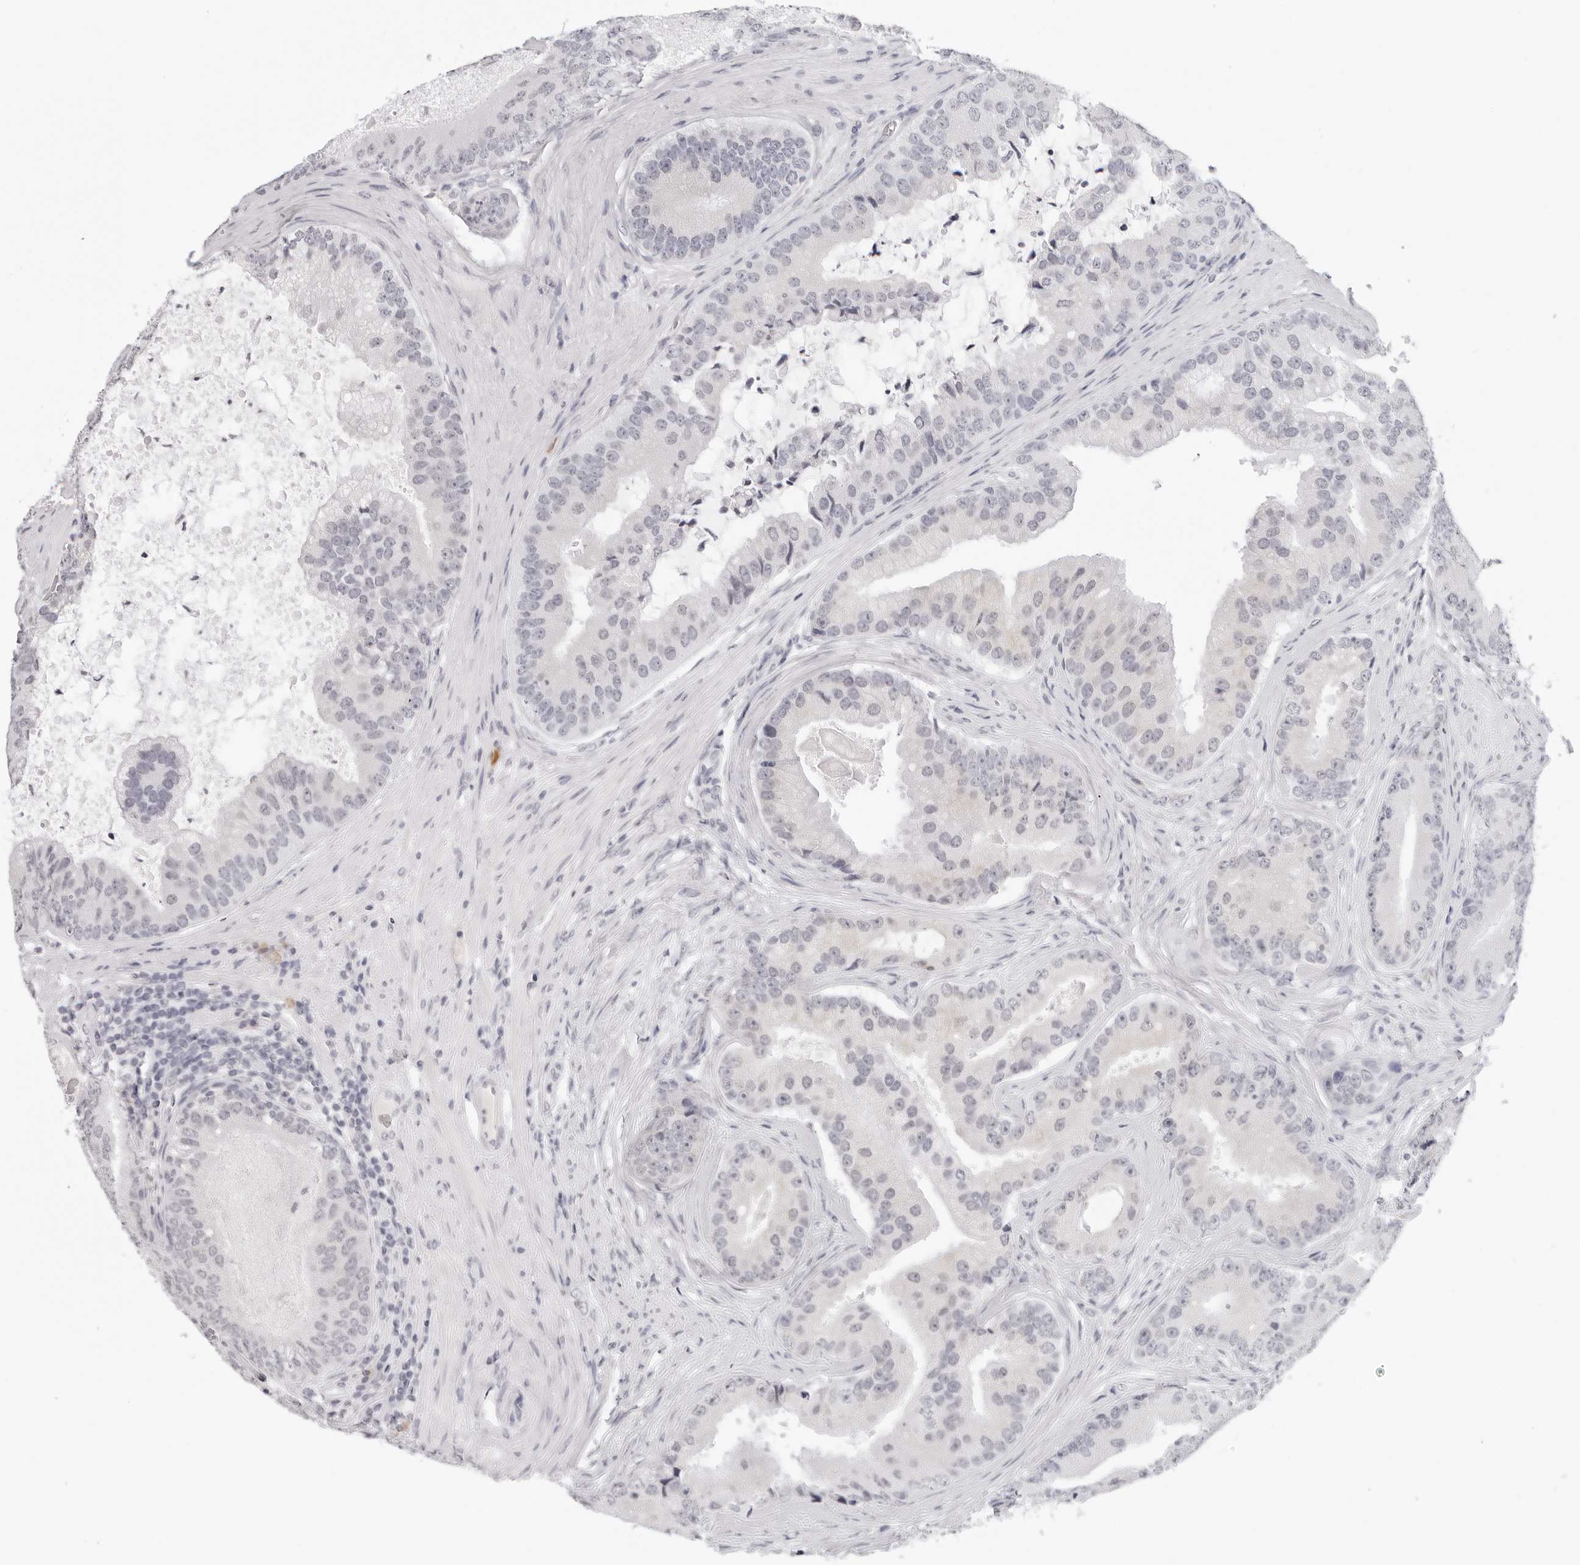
{"staining": {"intensity": "negative", "quantity": "none", "location": "none"}, "tissue": "prostate cancer", "cell_type": "Tumor cells", "image_type": "cancer", "snomed": [{"axis": "morphology", "description": "Adenocarcinoma, High grade"}, {"axis": "topography", "description": "Prostate"}], "caption": "An image of human prostate adenocarcinoma (high-grade) is negative for staining in tumor cells.", "gene": "EDN2", "patient": {"sex": "male", "age": 70}}